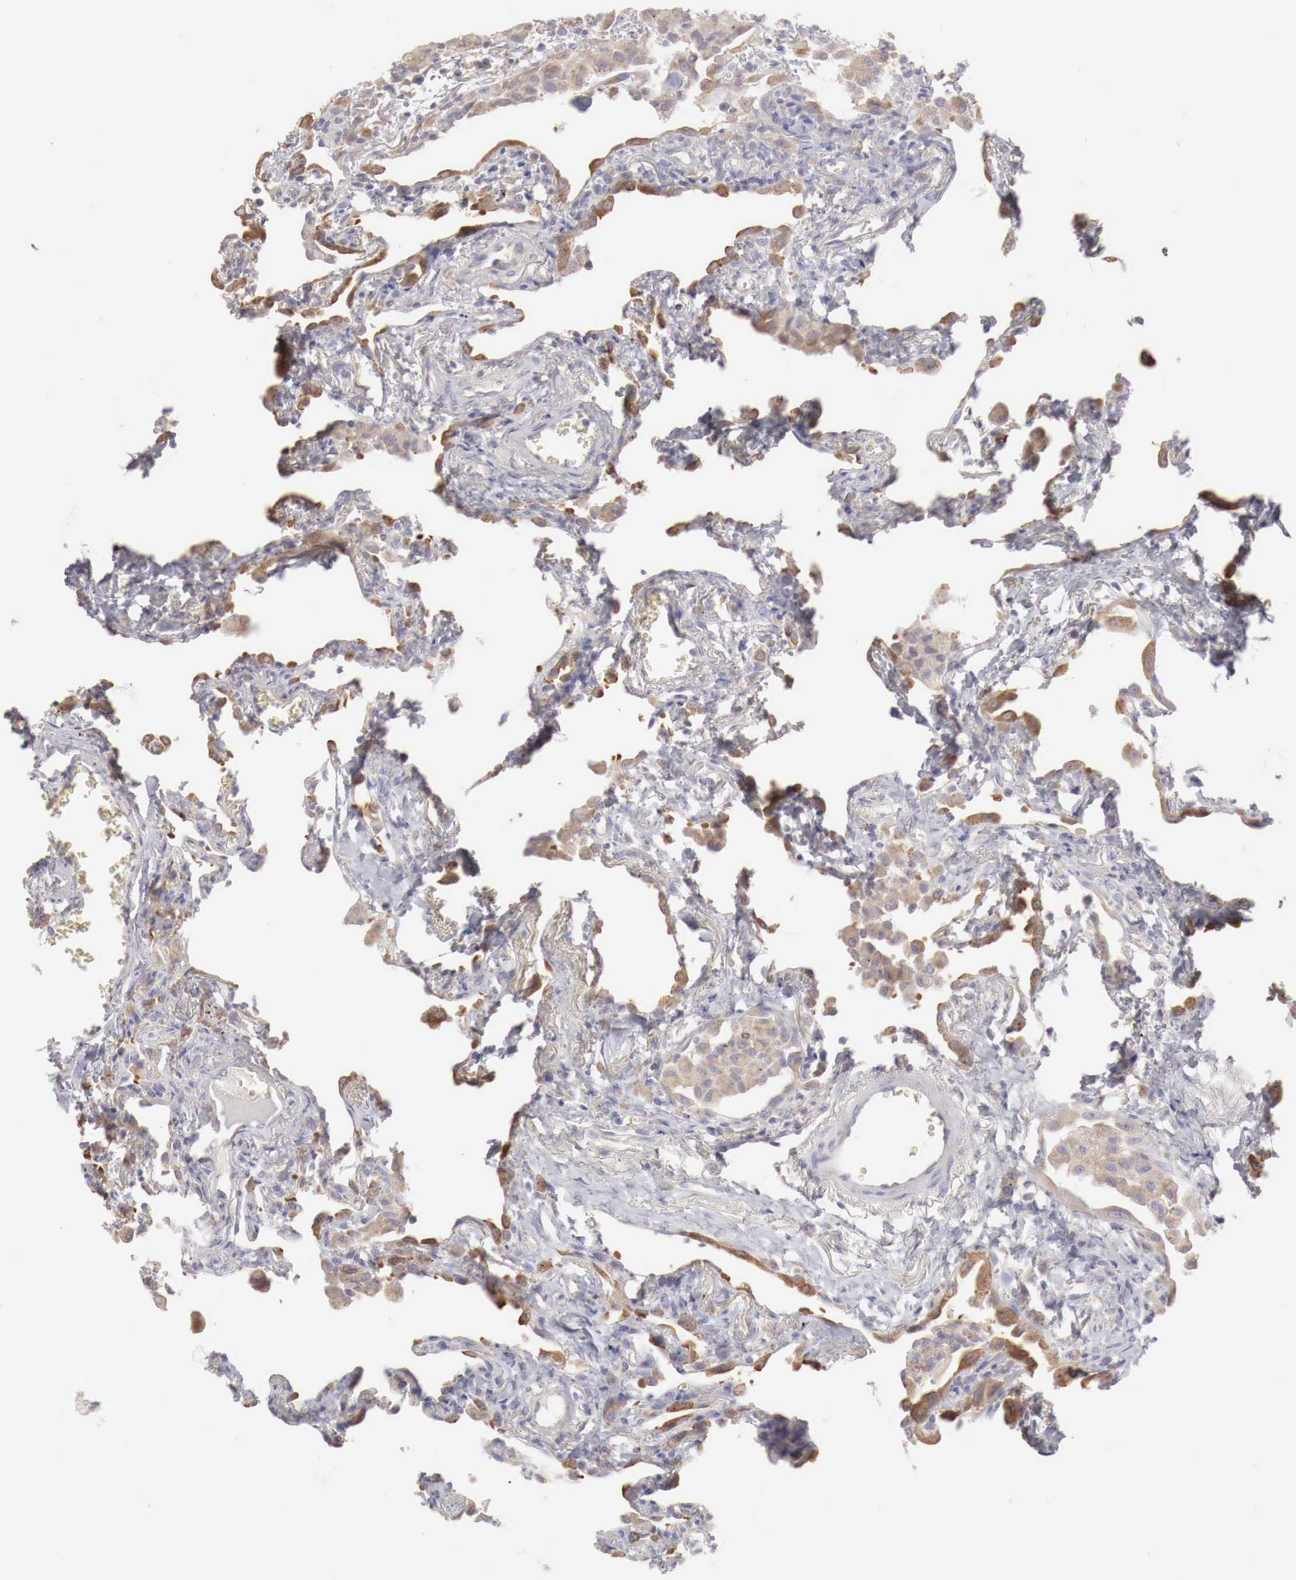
{"staining": {"intensity": "moderate", "quantity": "25%-75%", "location": "cytoplasmic/membranous"}, "tissue": "lung", "cell_type": "Alveolar cells", "image_type": "normal", "snomed": [{"axis": "morphology", "description": "Normal tissue, NOS"}, {"axis": "topography", "description": "Lung"}], "caption": "Protein expression analysis of unremarkable human lung reveals moderate cytoplasmic/membranous positivity in about 25%-75% of alveolar cells. The protein of interest is stained brown, and the nuclei are stained in blue (DAB (3,3'-diaminobenzidine) IHC with brightfield microscopy, high magnification).", "gene": "NSDHL", "patient": {"sex": "male", "age": 73}}